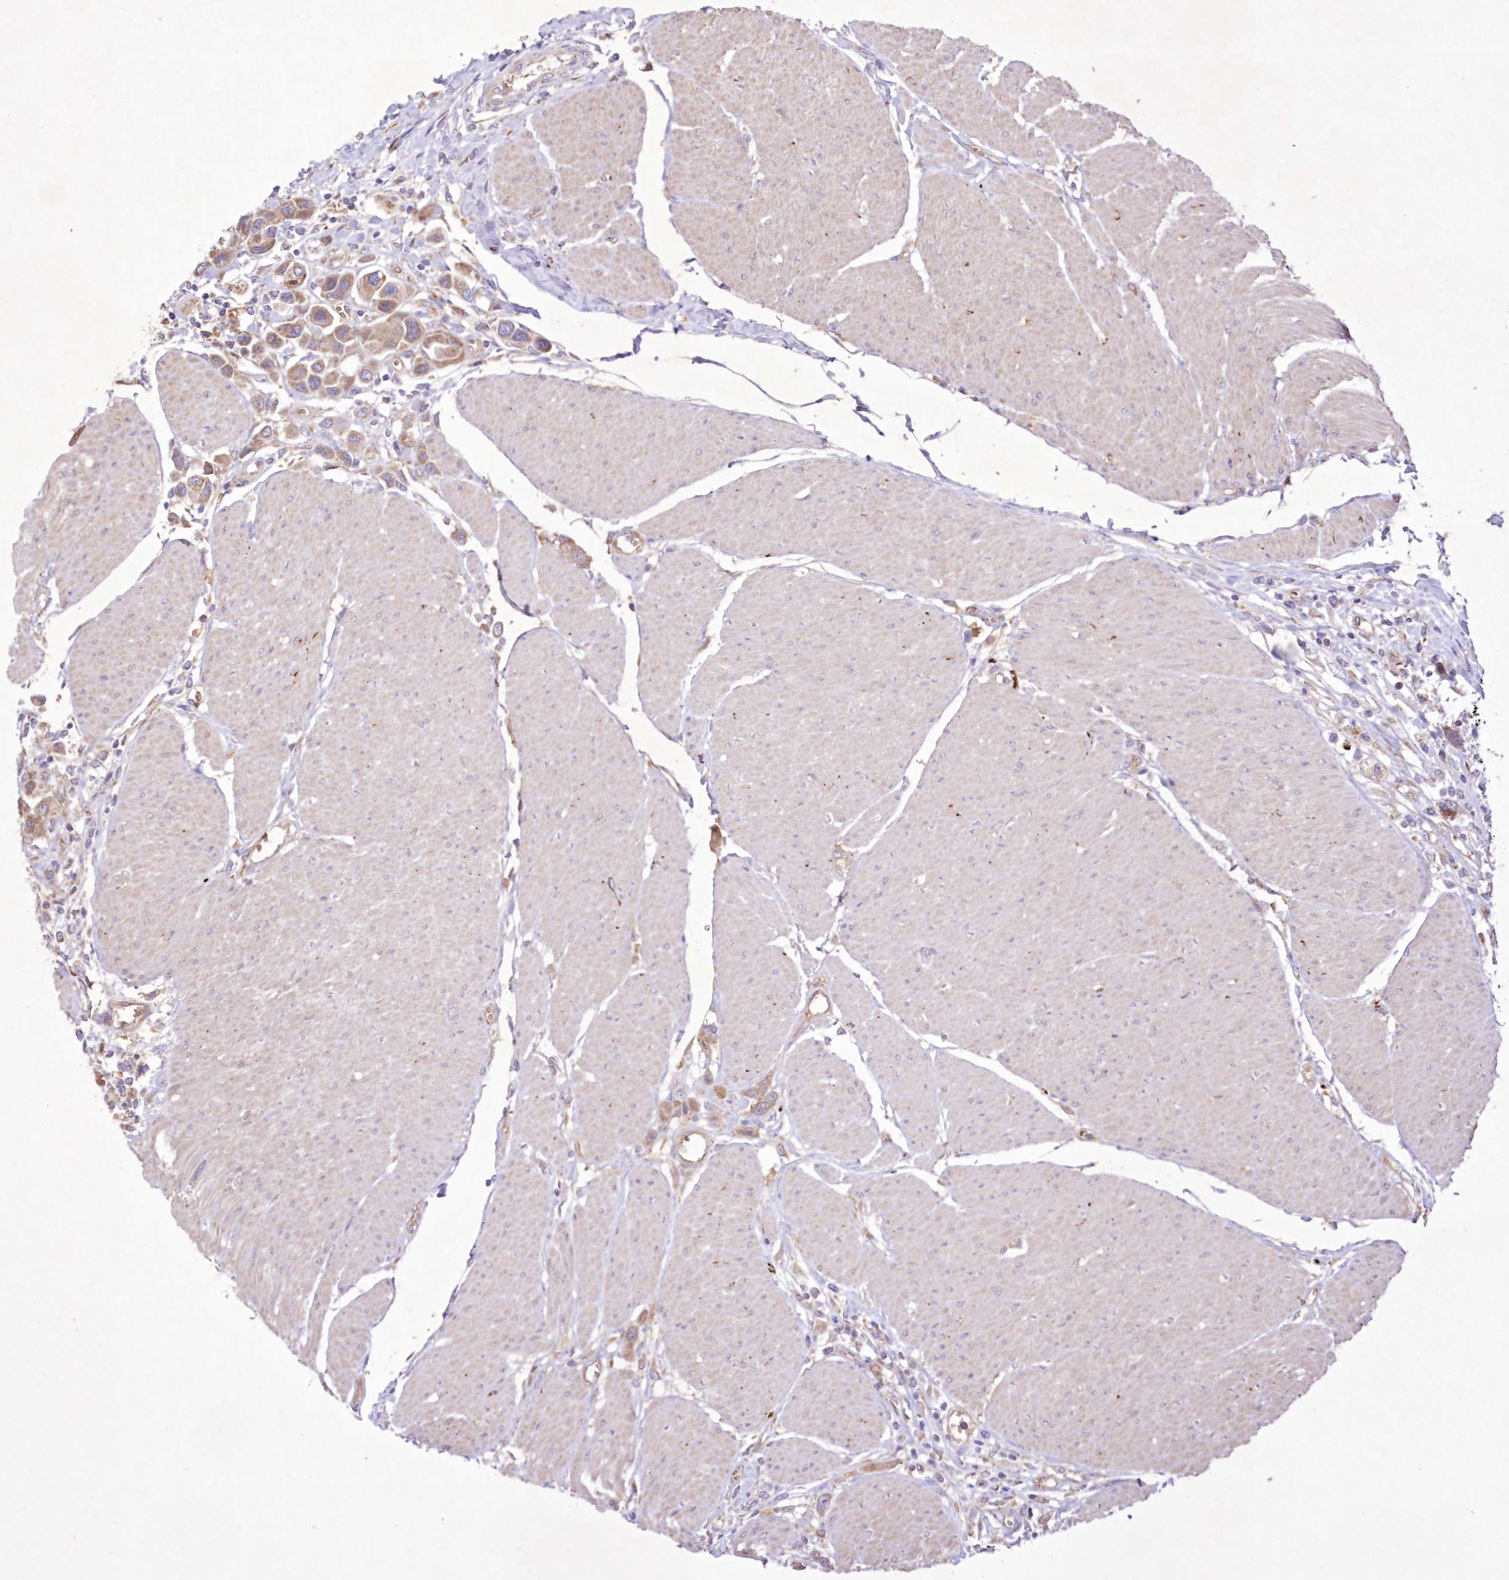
{"staining": {"intensity": "weak", "quantity": ">75%", "location": "cytoplasmic/membranous"}, "tissue": "urothelial cancer", "cell_type": "Tumor cells", "image_type": "cancer", "snomed": [{"axis": "morphology", "description": "Urothelial carcinoma, High grade"}, {"axis": "topography", "description": "Urinary bladder"}], "caption": "High-grade urothelial carcinoma stained for a protein shows weak cytoplasmic/membranous positivity in tumor cells.", "gene": "FCHO2", "patient": {"sex": "male", "age": 50}}